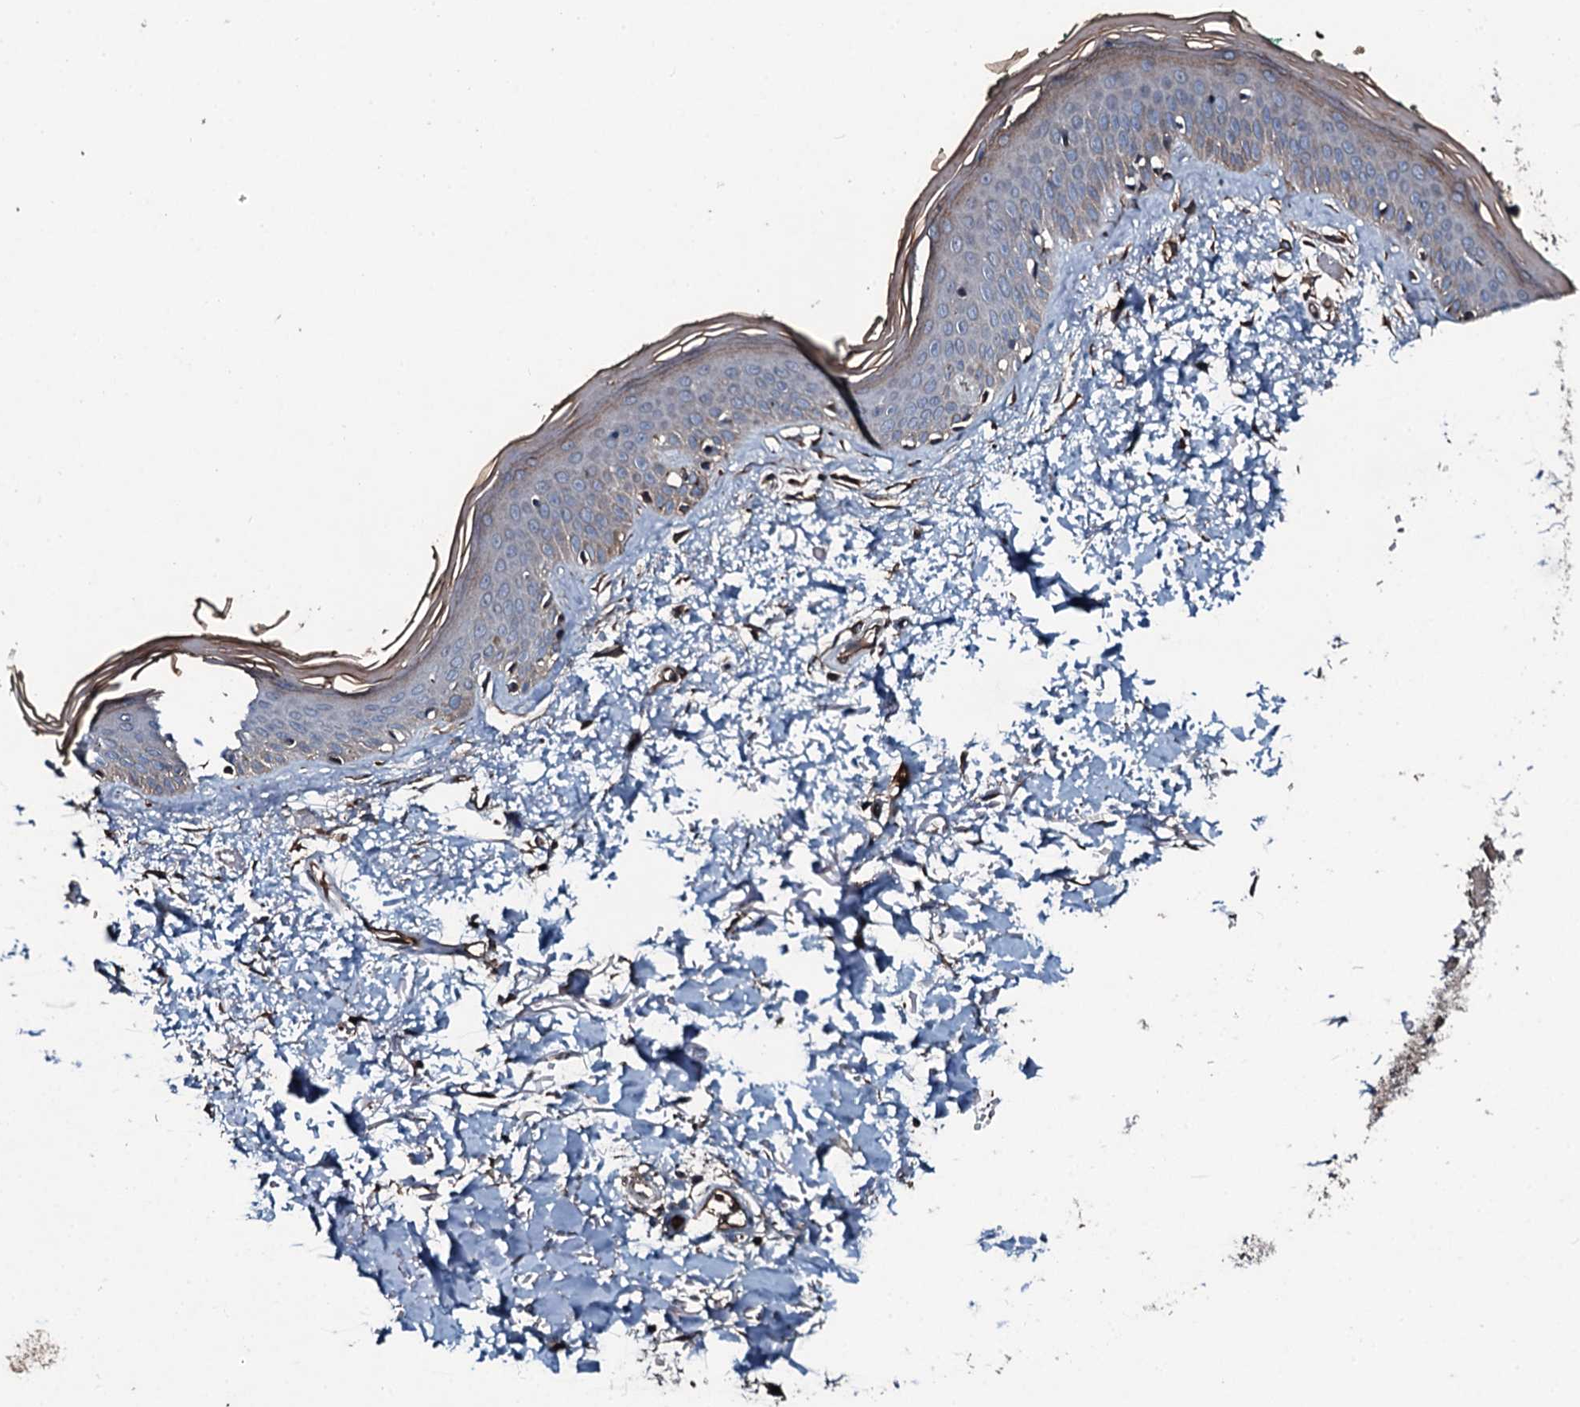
{"staining": {"intensity": "moderate", "quantity": ">75%", "location": "cytoplasmic/membranous"}, "tissue": "skin", "cell_type": "Fibroblasts", "image_type": "normal", "snomed": [{"axis": "morphology", "description": "Normal tissue, NOS"}, {"axis": "topography", "description": "Skin"}], "caption": "Immunohistochemistry (IHC) of benign human skin displays medium levels of moderate cytoplasmic/membranous staining in approximately >75% of fibroblasts. Using DAB (brown) and hematoxylin (blue) stains, captured at high magnification using brightfield microscopy.", "gene": "AARS1", "patient": {"sex": "male", "age": 62}}